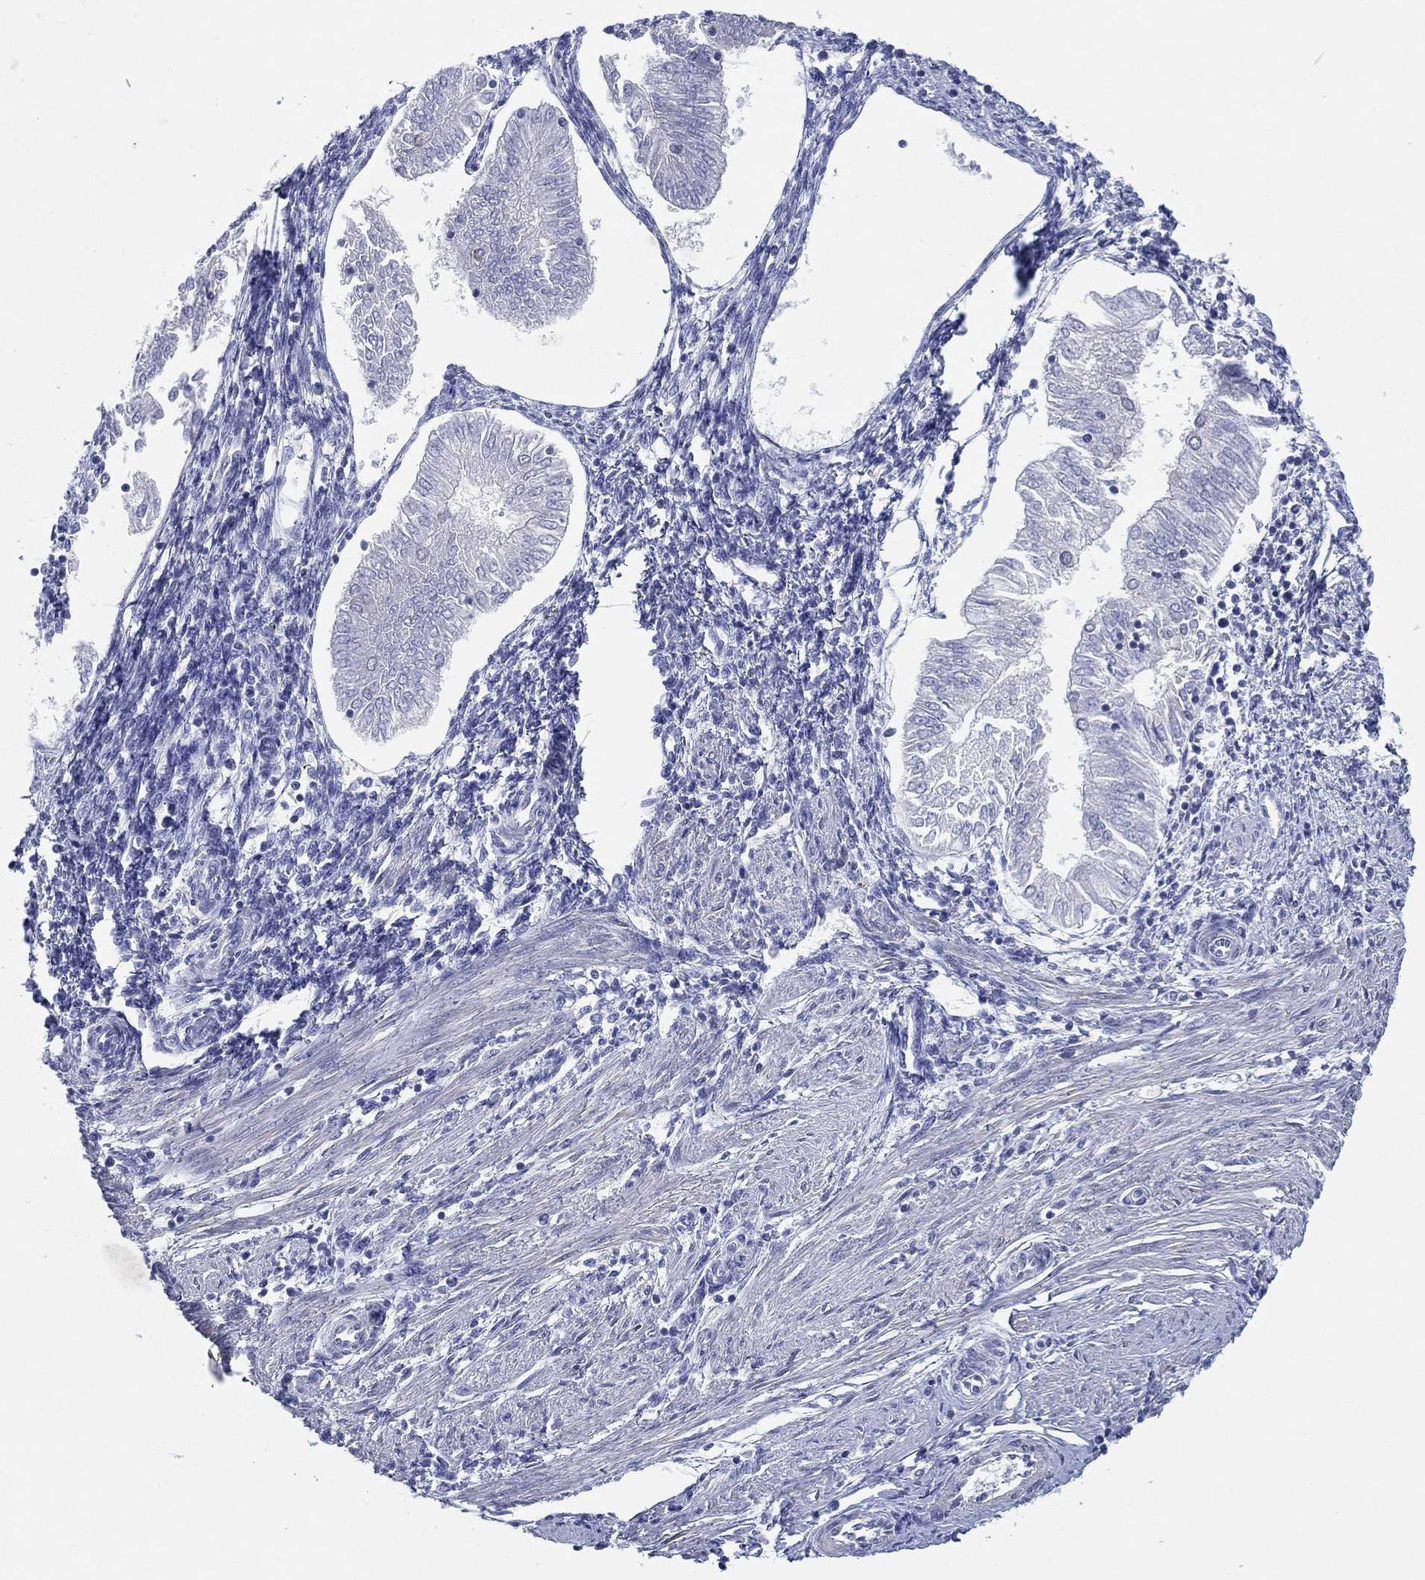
{"staining": {"intensity": "negative", "quantity": "none", "location": "none"}, "tissue": "endometrial cancer", "cell_type": "Tumor cells", "image_type": "cancer", "snomed": [{"axis": "morphology", "description": "Adenocarcinoma, NOS"}, {"axis": "topography", "description": "Endometrium"}], "caption": "Immunohistochemistry of human endometrial cancer demonstrates no staining in tumor cells.", "gene": "HEATR4", "patient": {"sex": "female", "age": 53}}